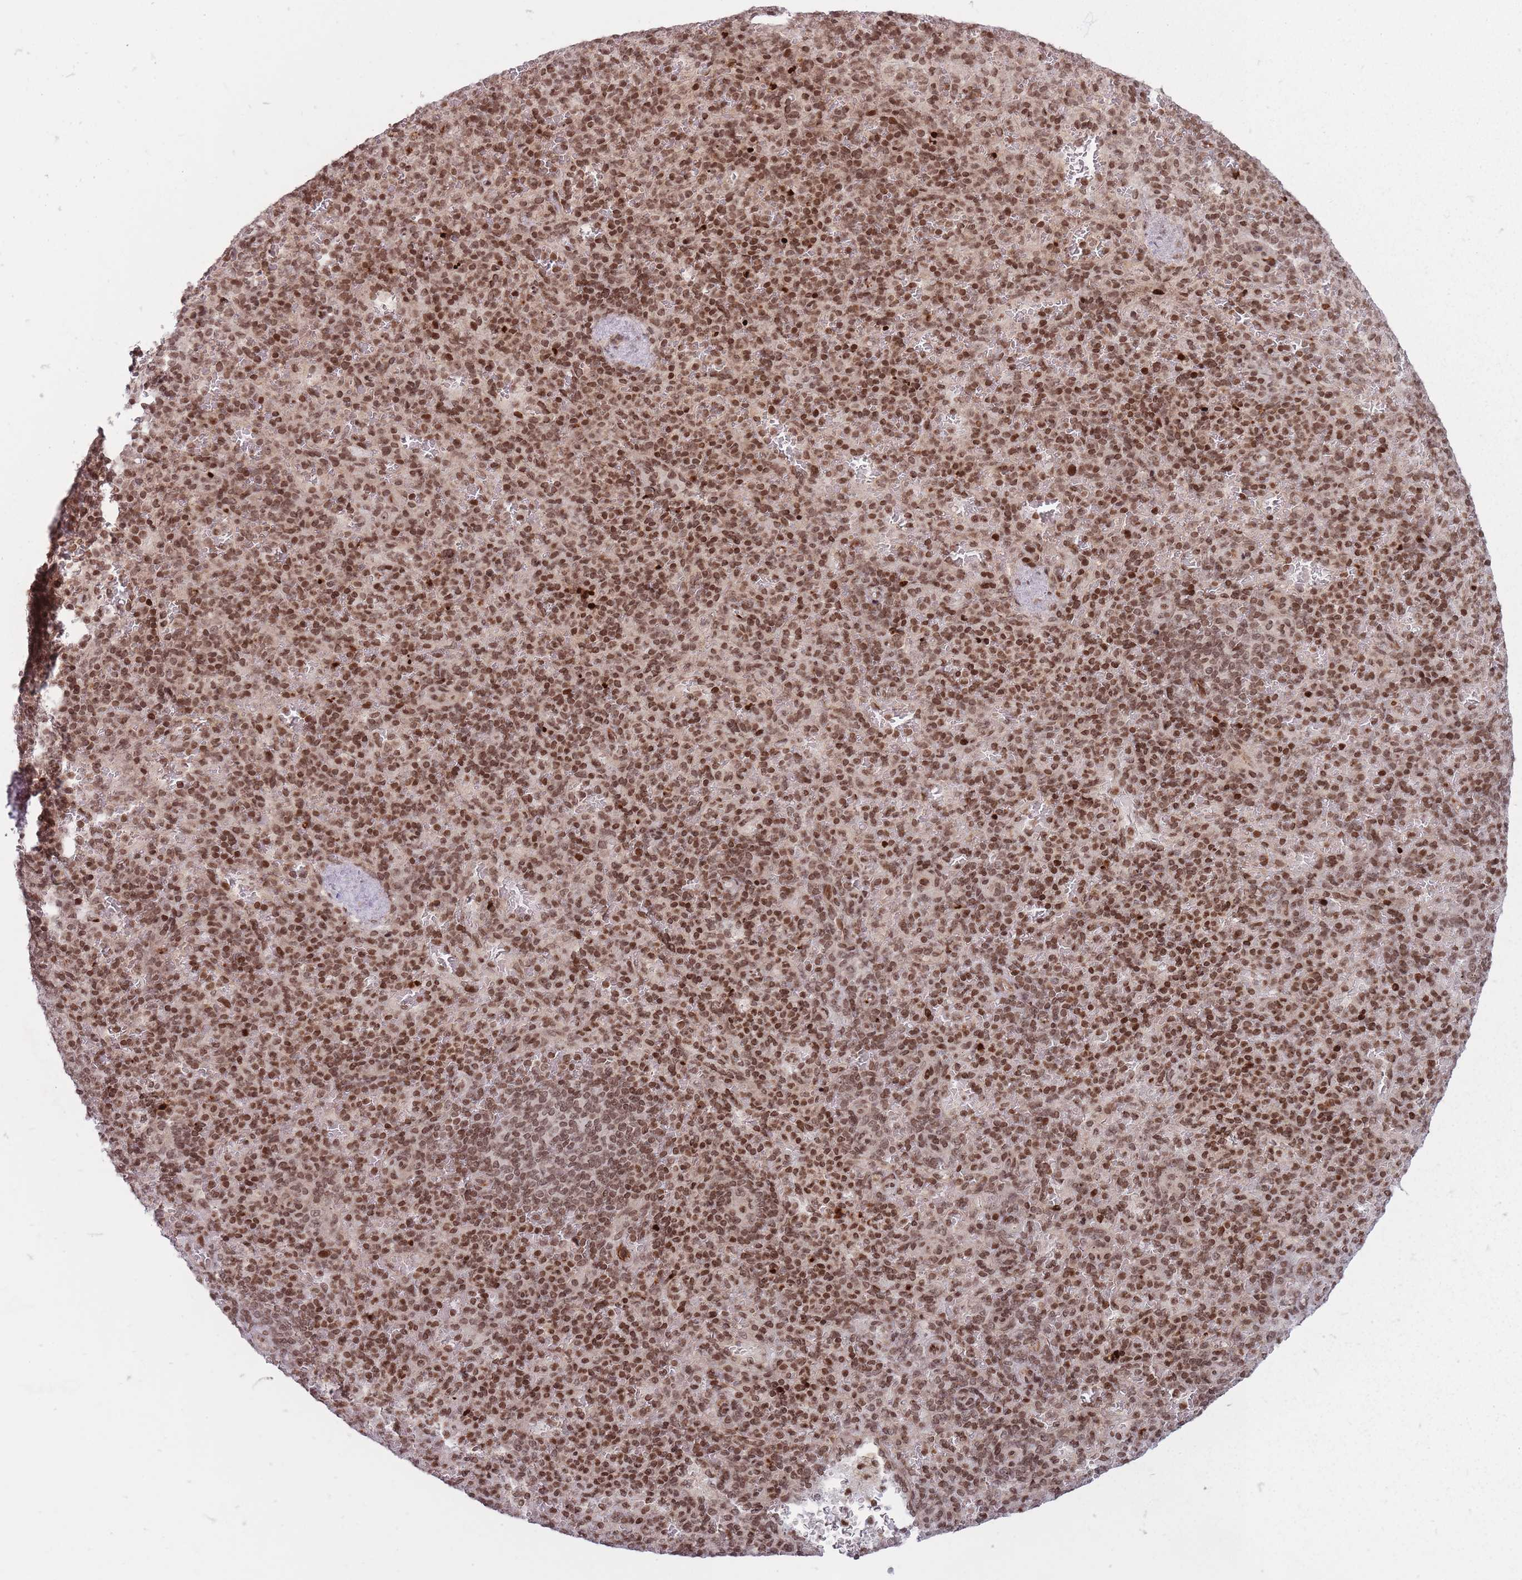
{"staining": {"intensity": "strong", "quantity": "25%-75%", "location": "nuclear"}, "tissue": "spleen", "cell_type": "Cells in red pulp", "image_type": "normal", "snomed": [{"axis": "morphology", "description": "Normal tissue, NOS"}, {"axis": "topography", "description": "Spleen"}], "caption": "High-power microscopy captured an immunohistochemistry (IHC) photomicrograph of normal spleen, revealing strong nuclear expression in about 25%-75% of cells in red pulp. (Brightfield microscopy of DAB IHC at high magnification).", "gene": "TMC6", "patient": {"sex": "female", "age": 74}}